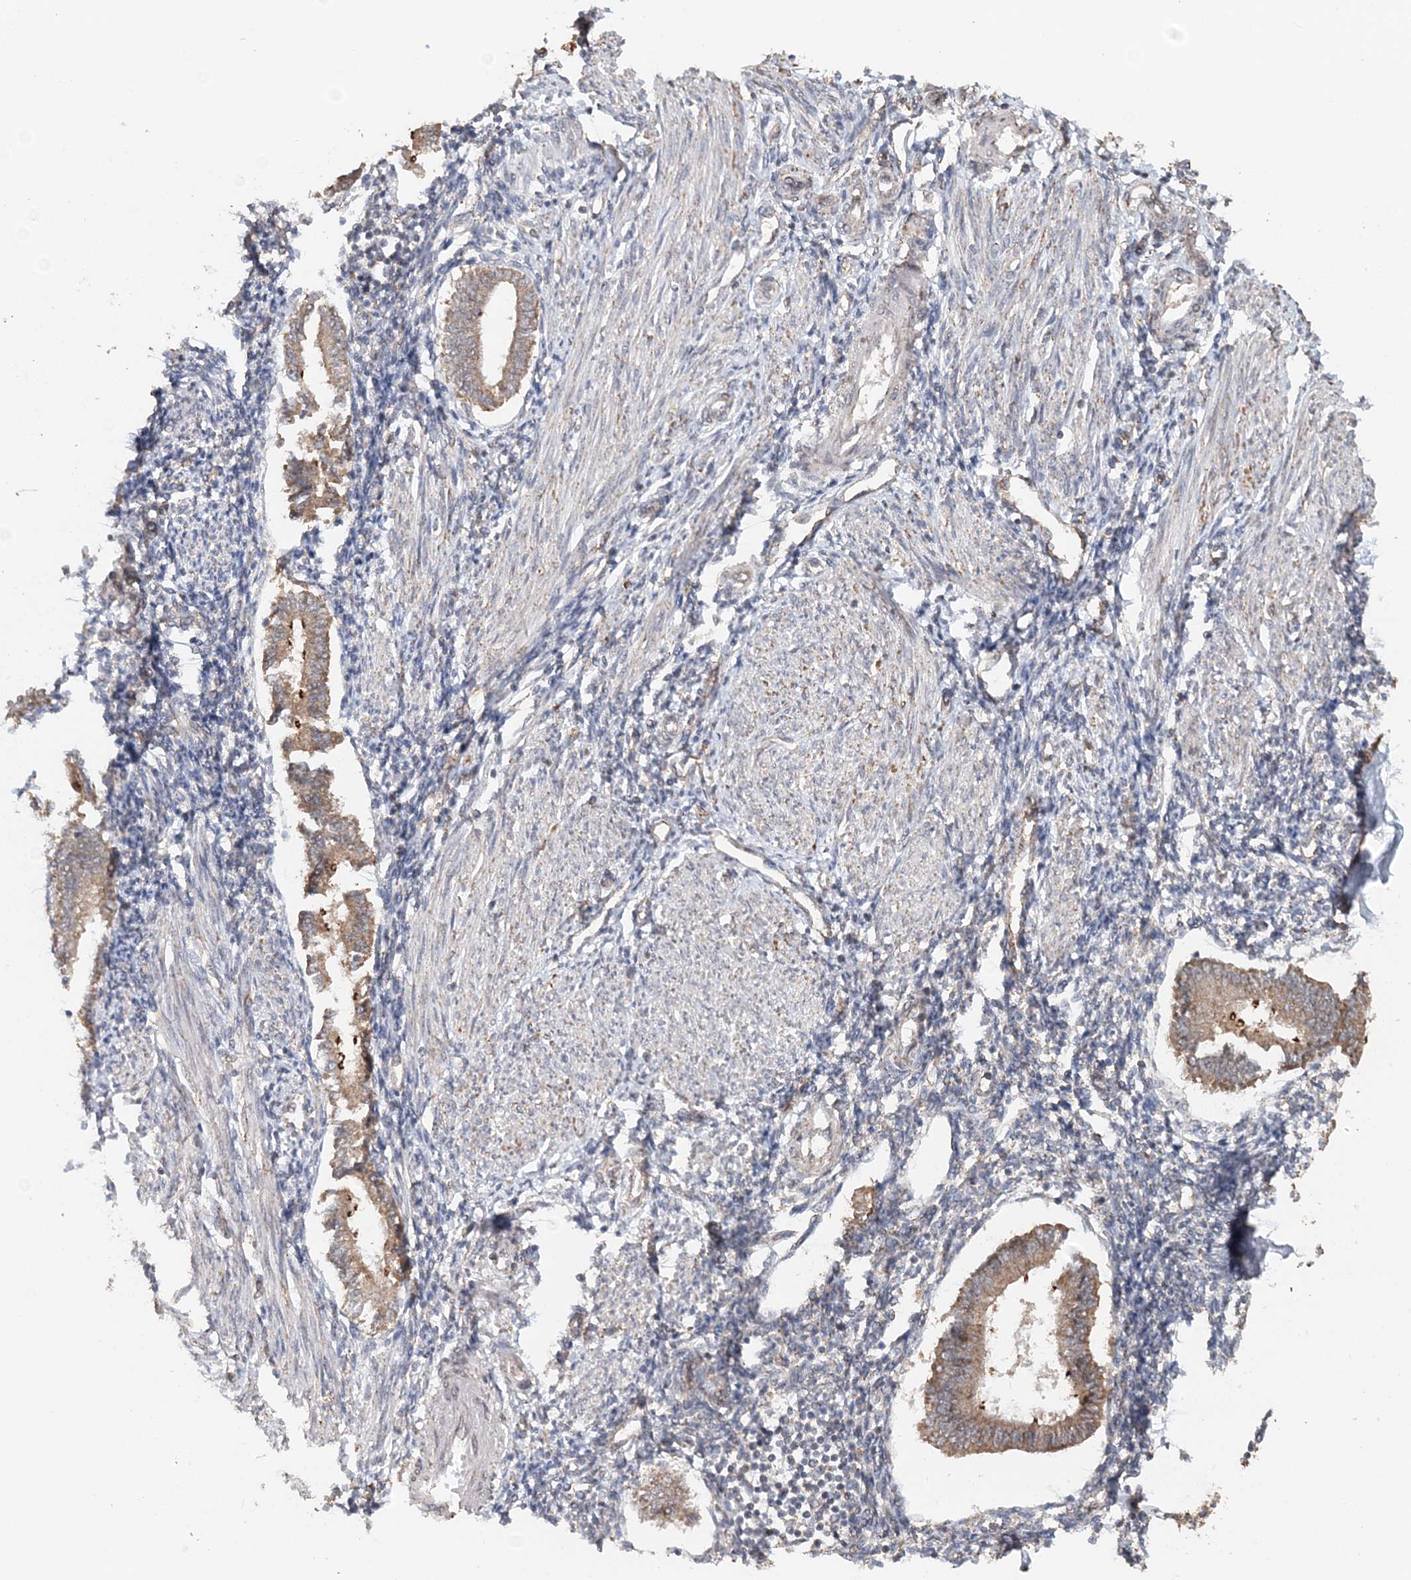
{"staining": {"intensity": "negative", "quantity": "none", "location": "none"}, "tissue": "endometrium", "cell_type": "Cells in endometrial stroma", "image_type": "normal", "snomed": [{"axis": "morphology", "description": "Normal tissue, NOS"}, {"axis": "topography", "description": "Uterus"}, {"axis": "topography", "description": "Endometrium"}], "caption": "Immunohistochemistry (IHC) of unremarkable endometrium shows no expression in cells in endometrial stroma.", "gene": "FBXO38", "patient": {"sex": "female", "age": 48}}